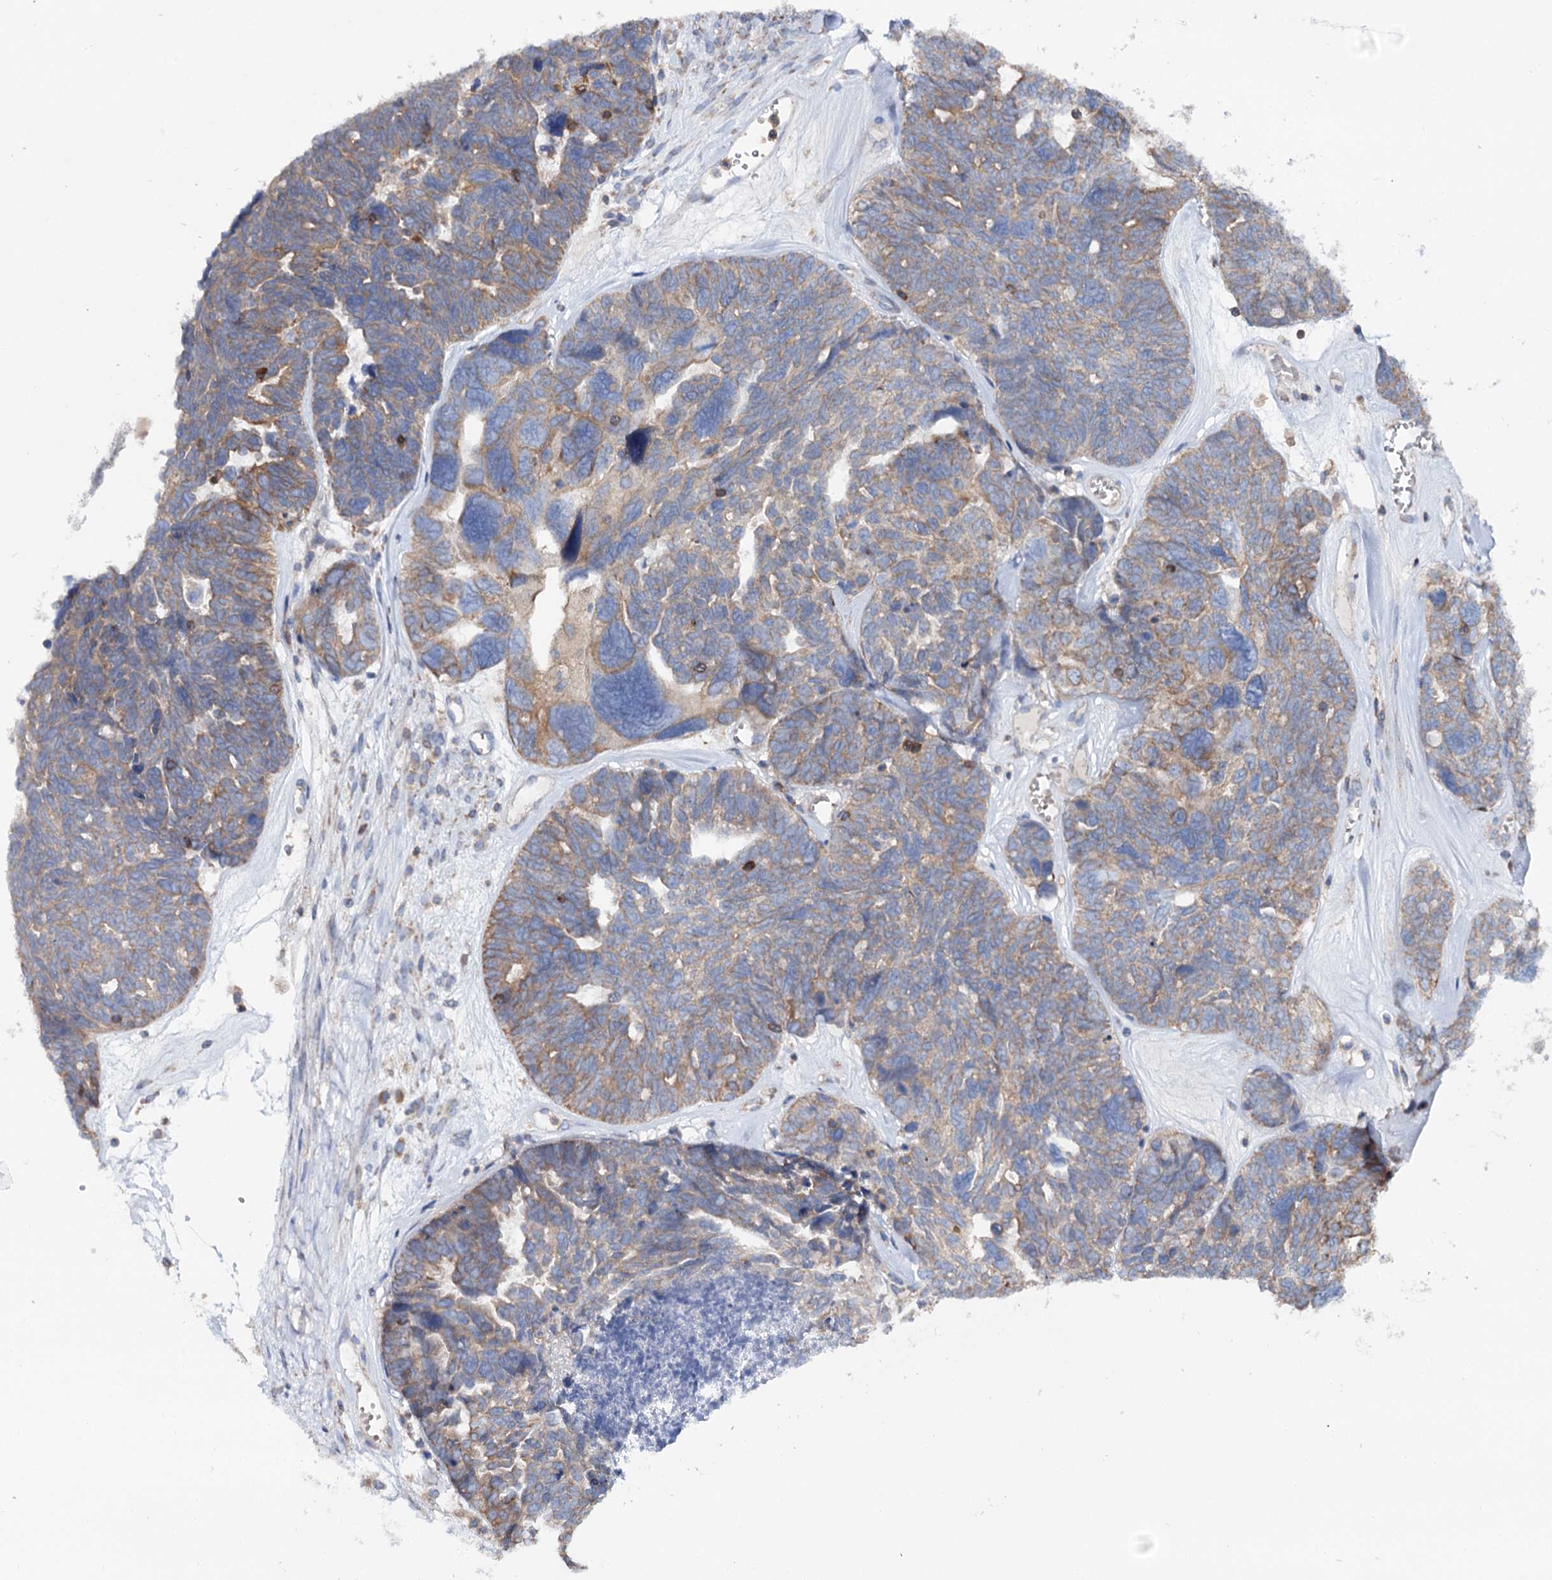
{"staining": {"intensity": "moderate", "quantity": ">75%", "location": "cytoplasmic/membranous"}, "tissue": "ovarian cancer", "cell_type": "Tumor cells", "image_type": "cancer", "snomed": [{"axis": "morphology", "description": "Cystadenocarcinoma, serous, NOS"}, {"axis": "topography", "description": "Ovary"}], "caption": "A brown stain shows moderate cytoplasmic/membranous positivity of a protein in human ovarian serous cystadenocarcinoma tumor cells. Using DAB (3,3'-diaminobenzidine) (brown) and hematoxylin (blue) stains, captured at high magnification using brightfield microscopy.", "gene": "UBASH3B", "patient": {"sex": "female", "age": 79}}